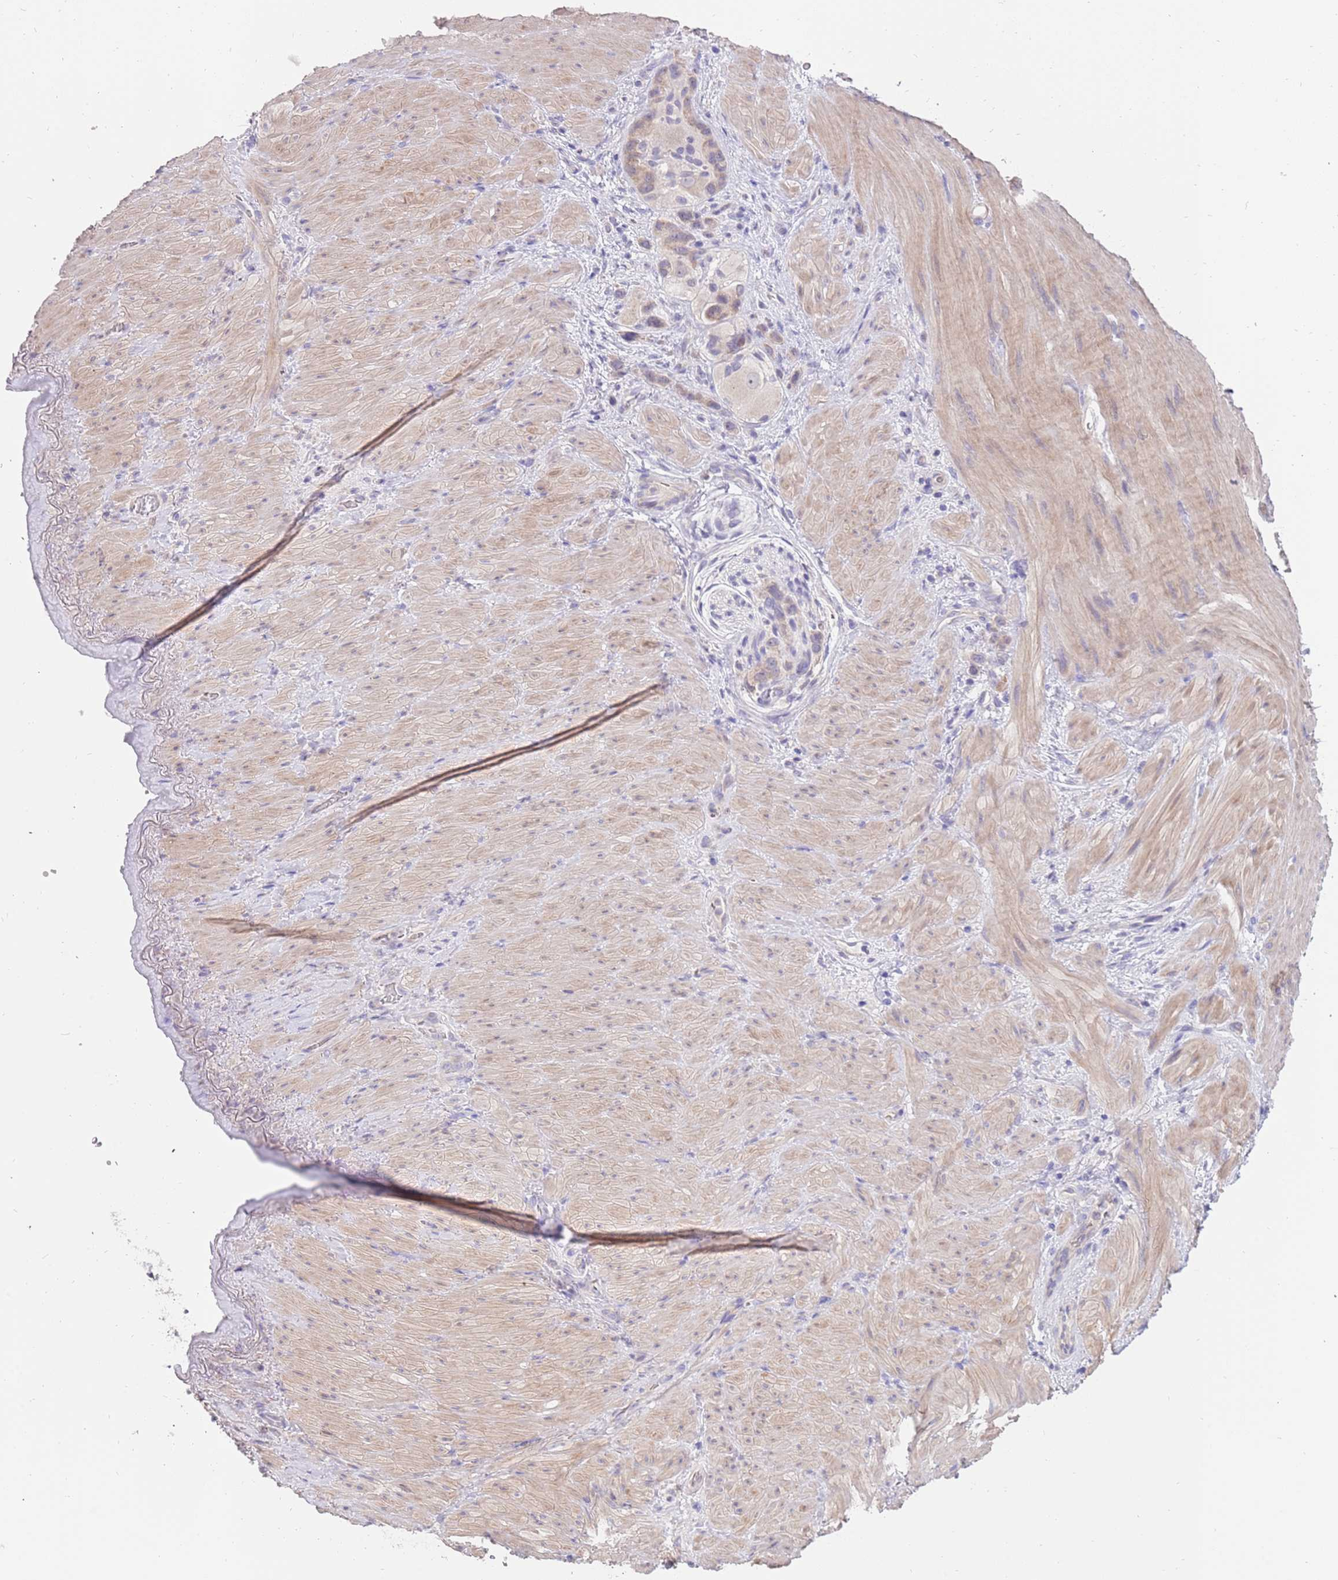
{"staining": {"intensity": "negative", "quantity": "none", "location": "none"}, "tissue": "stomach cancer", "cell_type": "Tumor cells", "image_type": "cancer", "snomed": [{"axis": "morphology", "description": "Adenocarcinoma, NOS"}, {"axis": "topography", "description": "Stomach"}], "caption": "The immunohistochemistry (IHC) micrograph has no significant staining in tumor cells of stomach cancer (adenocarcinoma) tissue.", "gene": "ZNF746", "patient": {"sex": "female", "age": 65}}